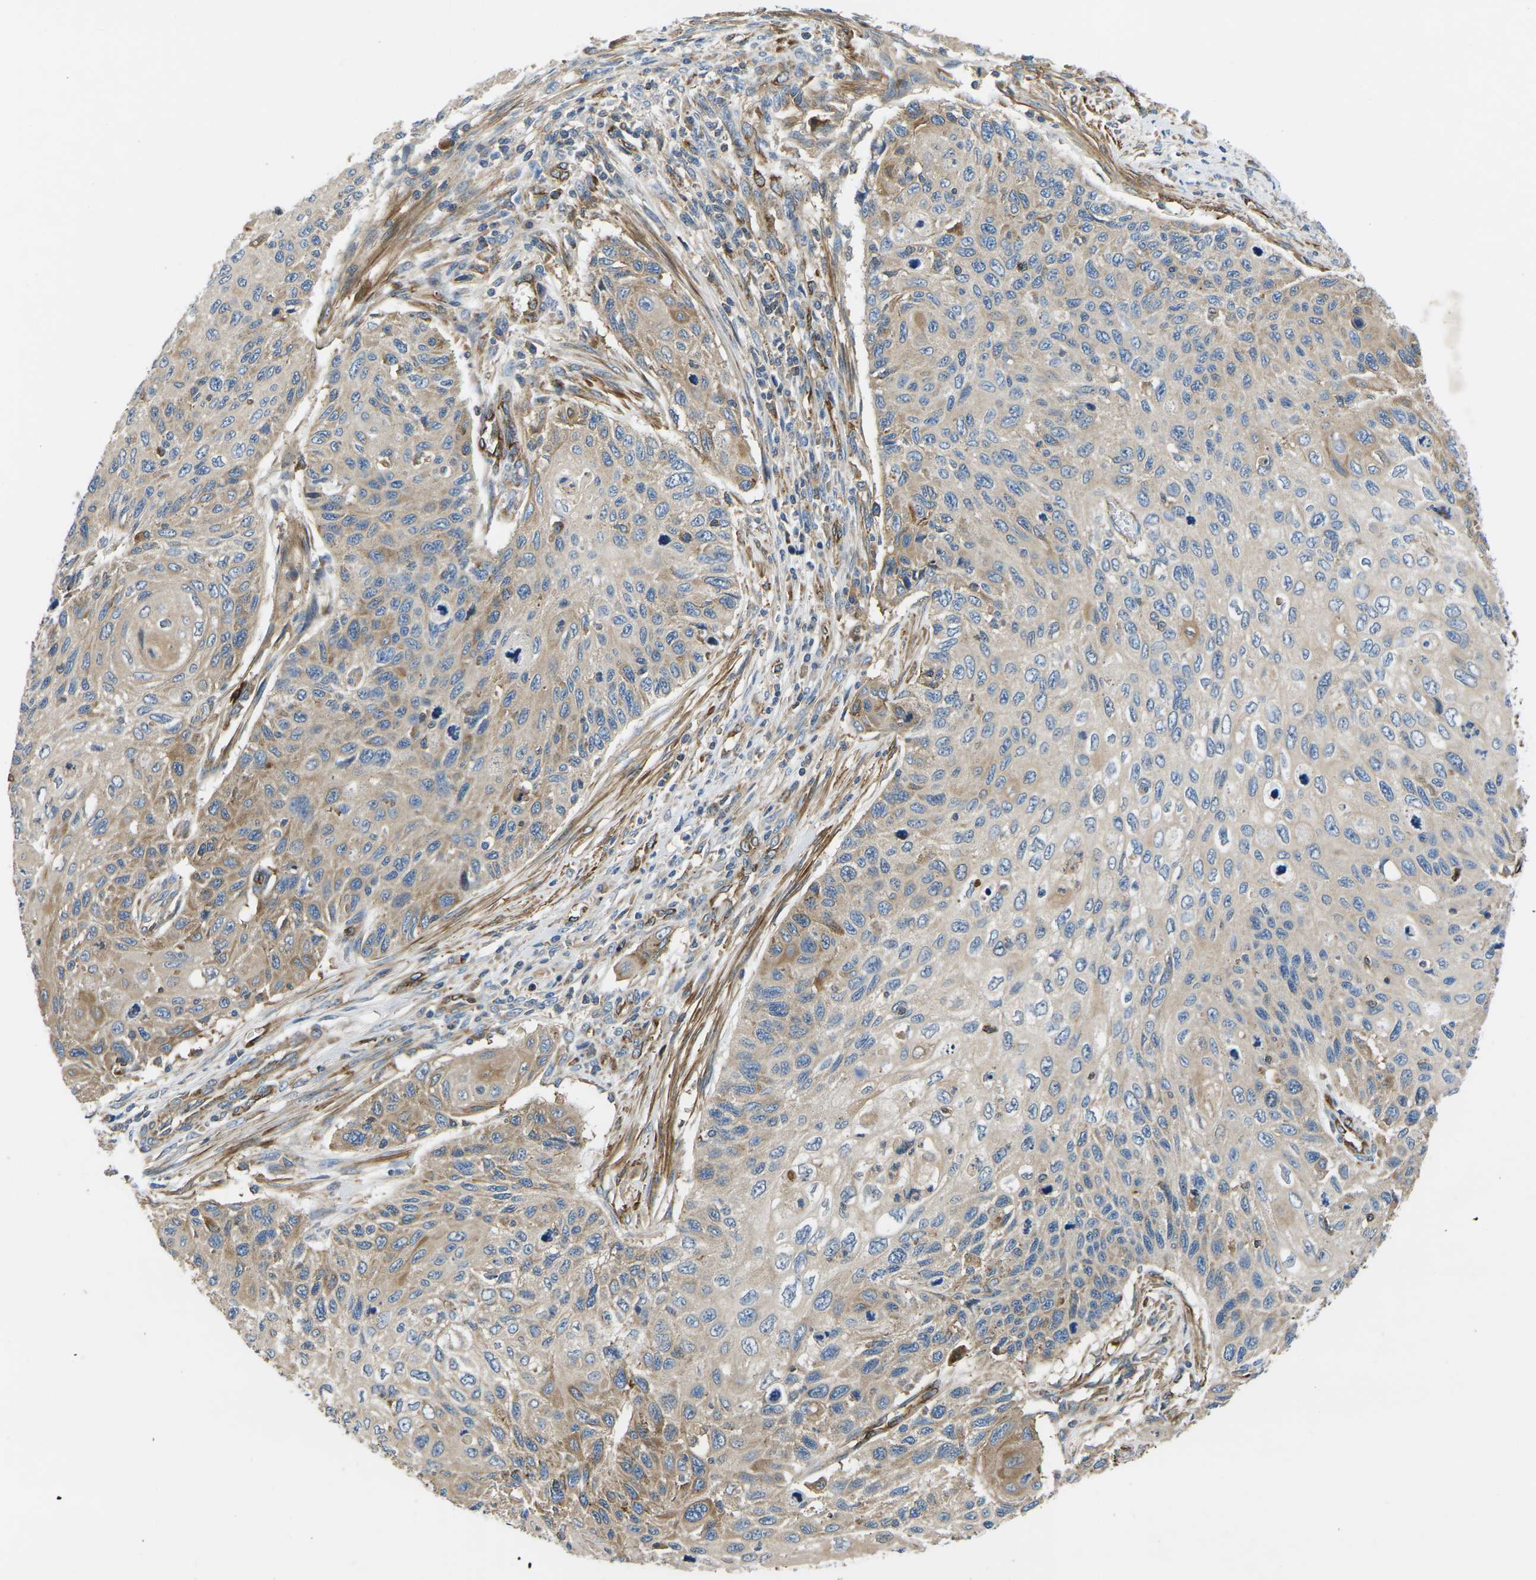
{"staining": {"intensity": "moderate", "quantity": ">75%", "location": "cytoplasmic/membranous"}, "tissue": "cervical cancer", "cell_type": "Tumor cells", "image_type": "cancer", "snomed": [{"axis": "morphology", "description": "Squamous cell carcinoma, NOS"}, {"axis": "topography", "description": "Cervix"}], "caption": "The photomicrograph reveals staining of cervical squamous cell carcinoma, revealing moderate cytoplasmic/membranous protein staining (brown color) within tumor cells.", "gene": "KCNJ15", "patient": {"sex": "female", "age": 70}}